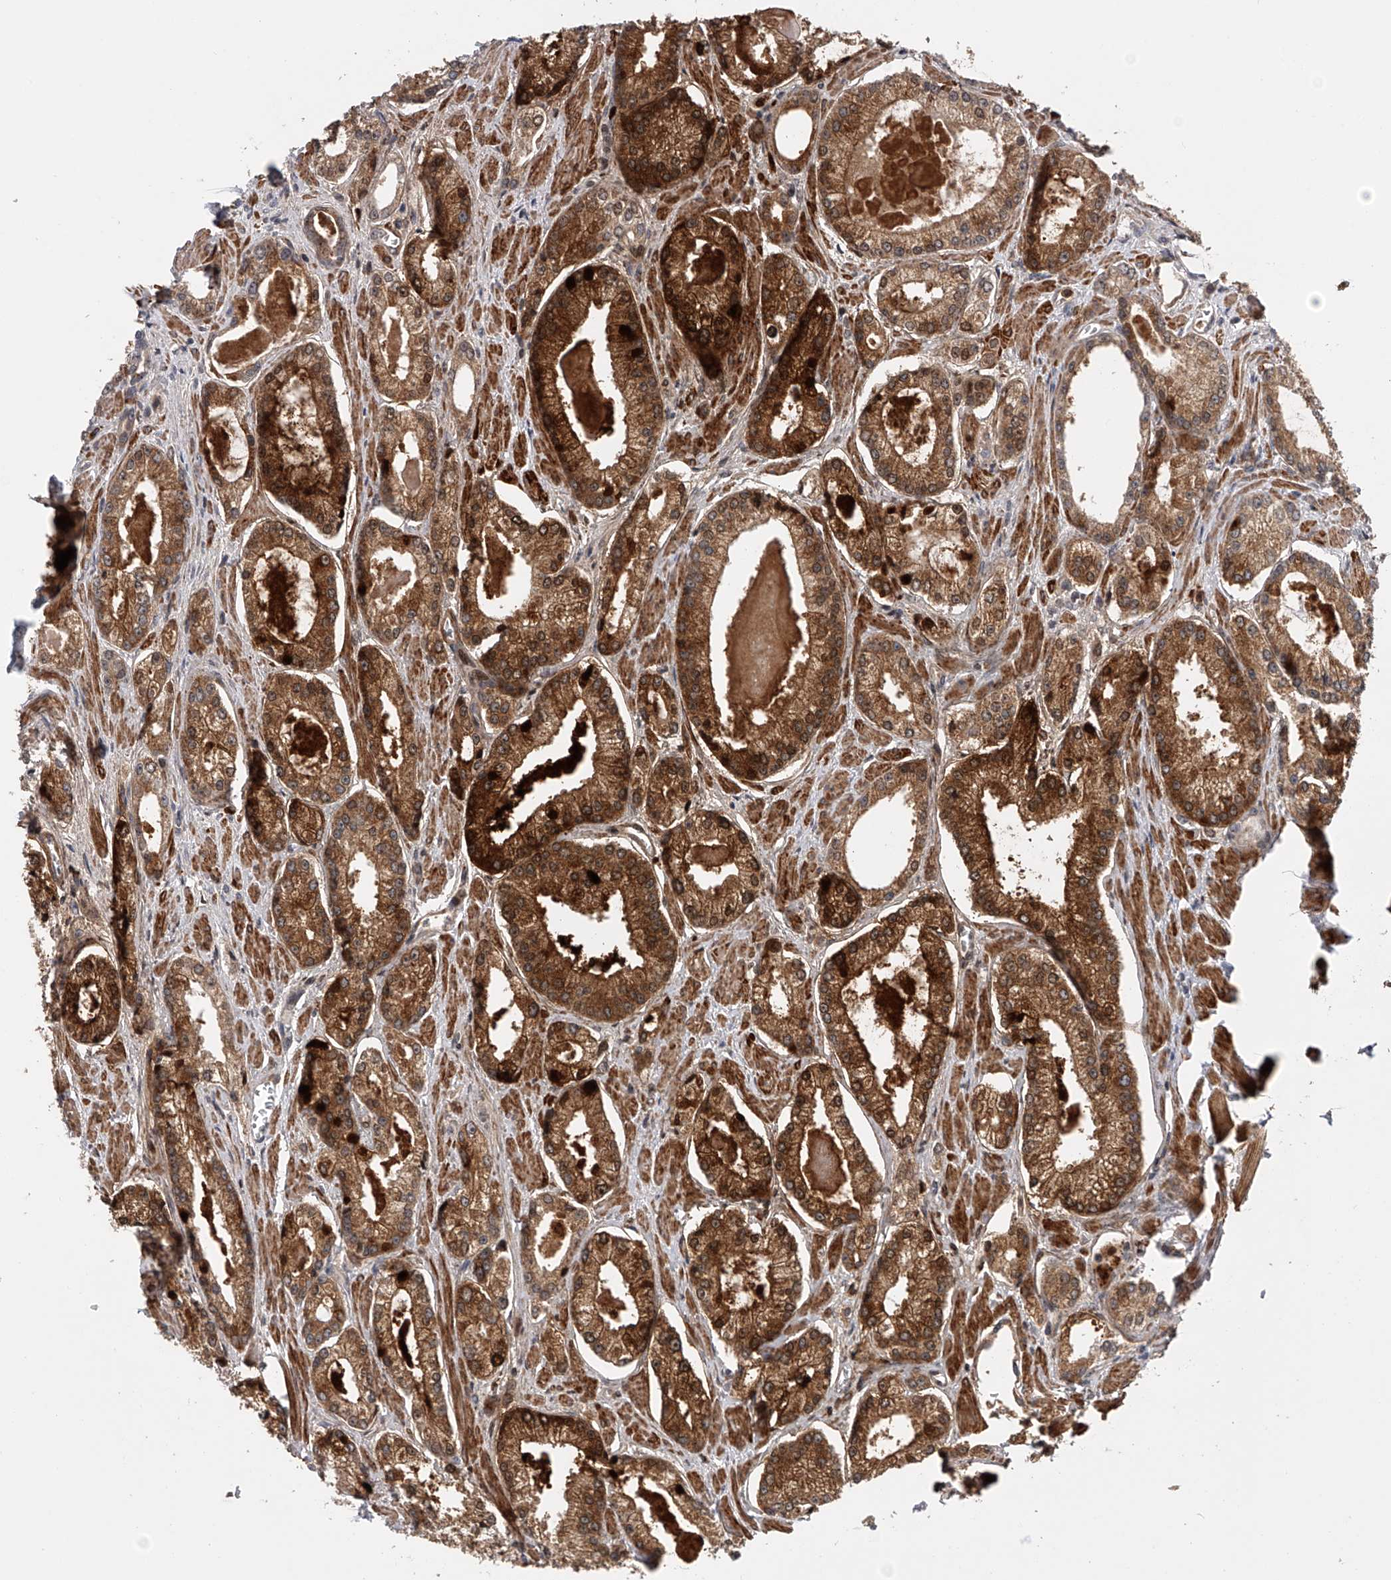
{"staining": {"intensity": "strong", "quantity": ">75%", "location": "cytoplasmic/membranous"}, "tissue": "prostate cancer", "cell_type": "Tumor cells", "image_type": "cancer", "snomed": [{"axis": "morphology", "description": "Adenocarcinoma, Low grade"}, {"axis": "topography", "description": "Prostate"}], "caption": "The image shows immunohistochemical staining of prostate cancer. There is strong cytoplasmic/membranous expression is identified in about >75% of tumor cells. (IHC, brightfield microscopy, high magnification).", "gene": "SPOCK1", "patient": {"sex": "male", "age": 54}}